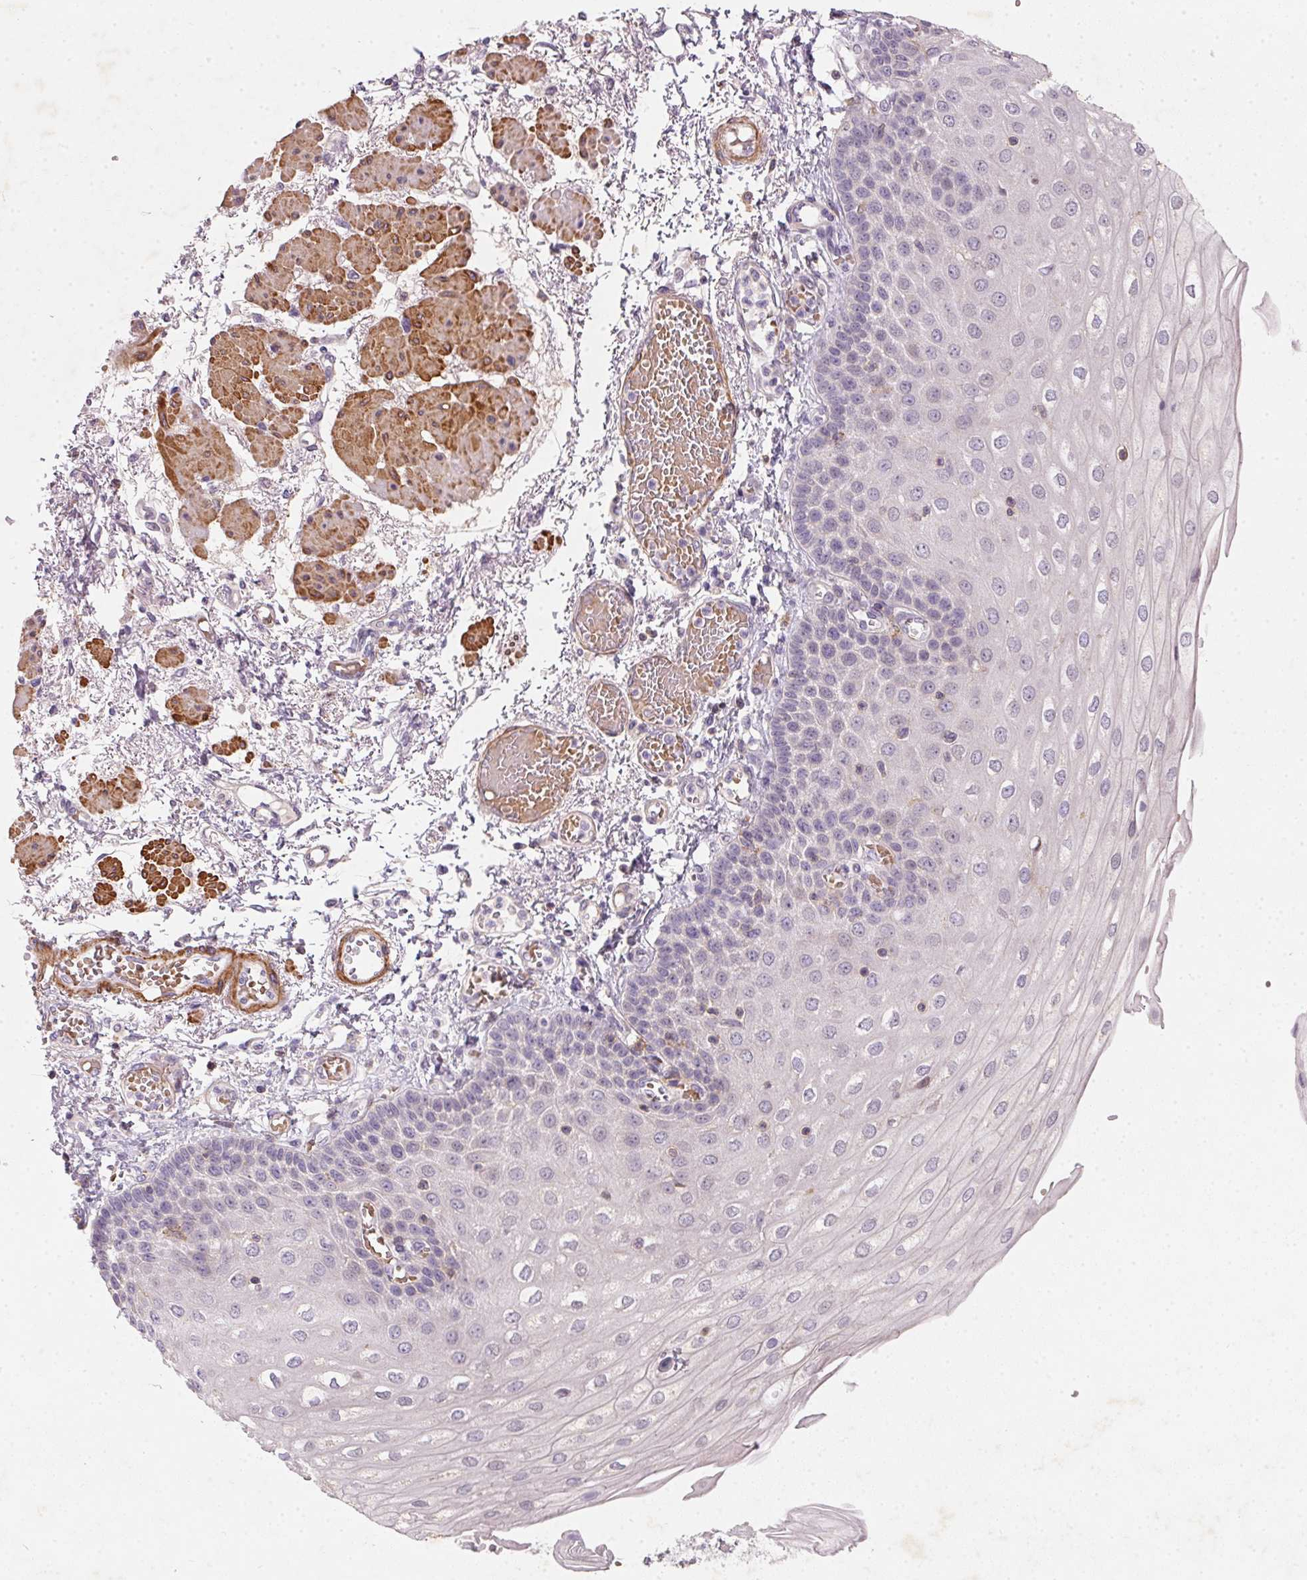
{"staining": {"intensity": "weak", "quantity": "<25%", "location": "cytoplasmic/membranous"}, "tissue": "esophagus", "cell_type": "Squamous epithelial cells", "image_type": "normal", "snomed": [{"axis": "morphology", "description": "Normal tissue, NOS"}, {"axis": "morphology", "description": "Adenocarcinoma, NOS"}, {"axis": "topography", "description": "Esophagus"}], "caption": "This is an IHC image of benign esophagus. There is no staining in squamous epithelial cells.", "gene": "KCNK15", "patient": {"sex": "male", "age": 81}}